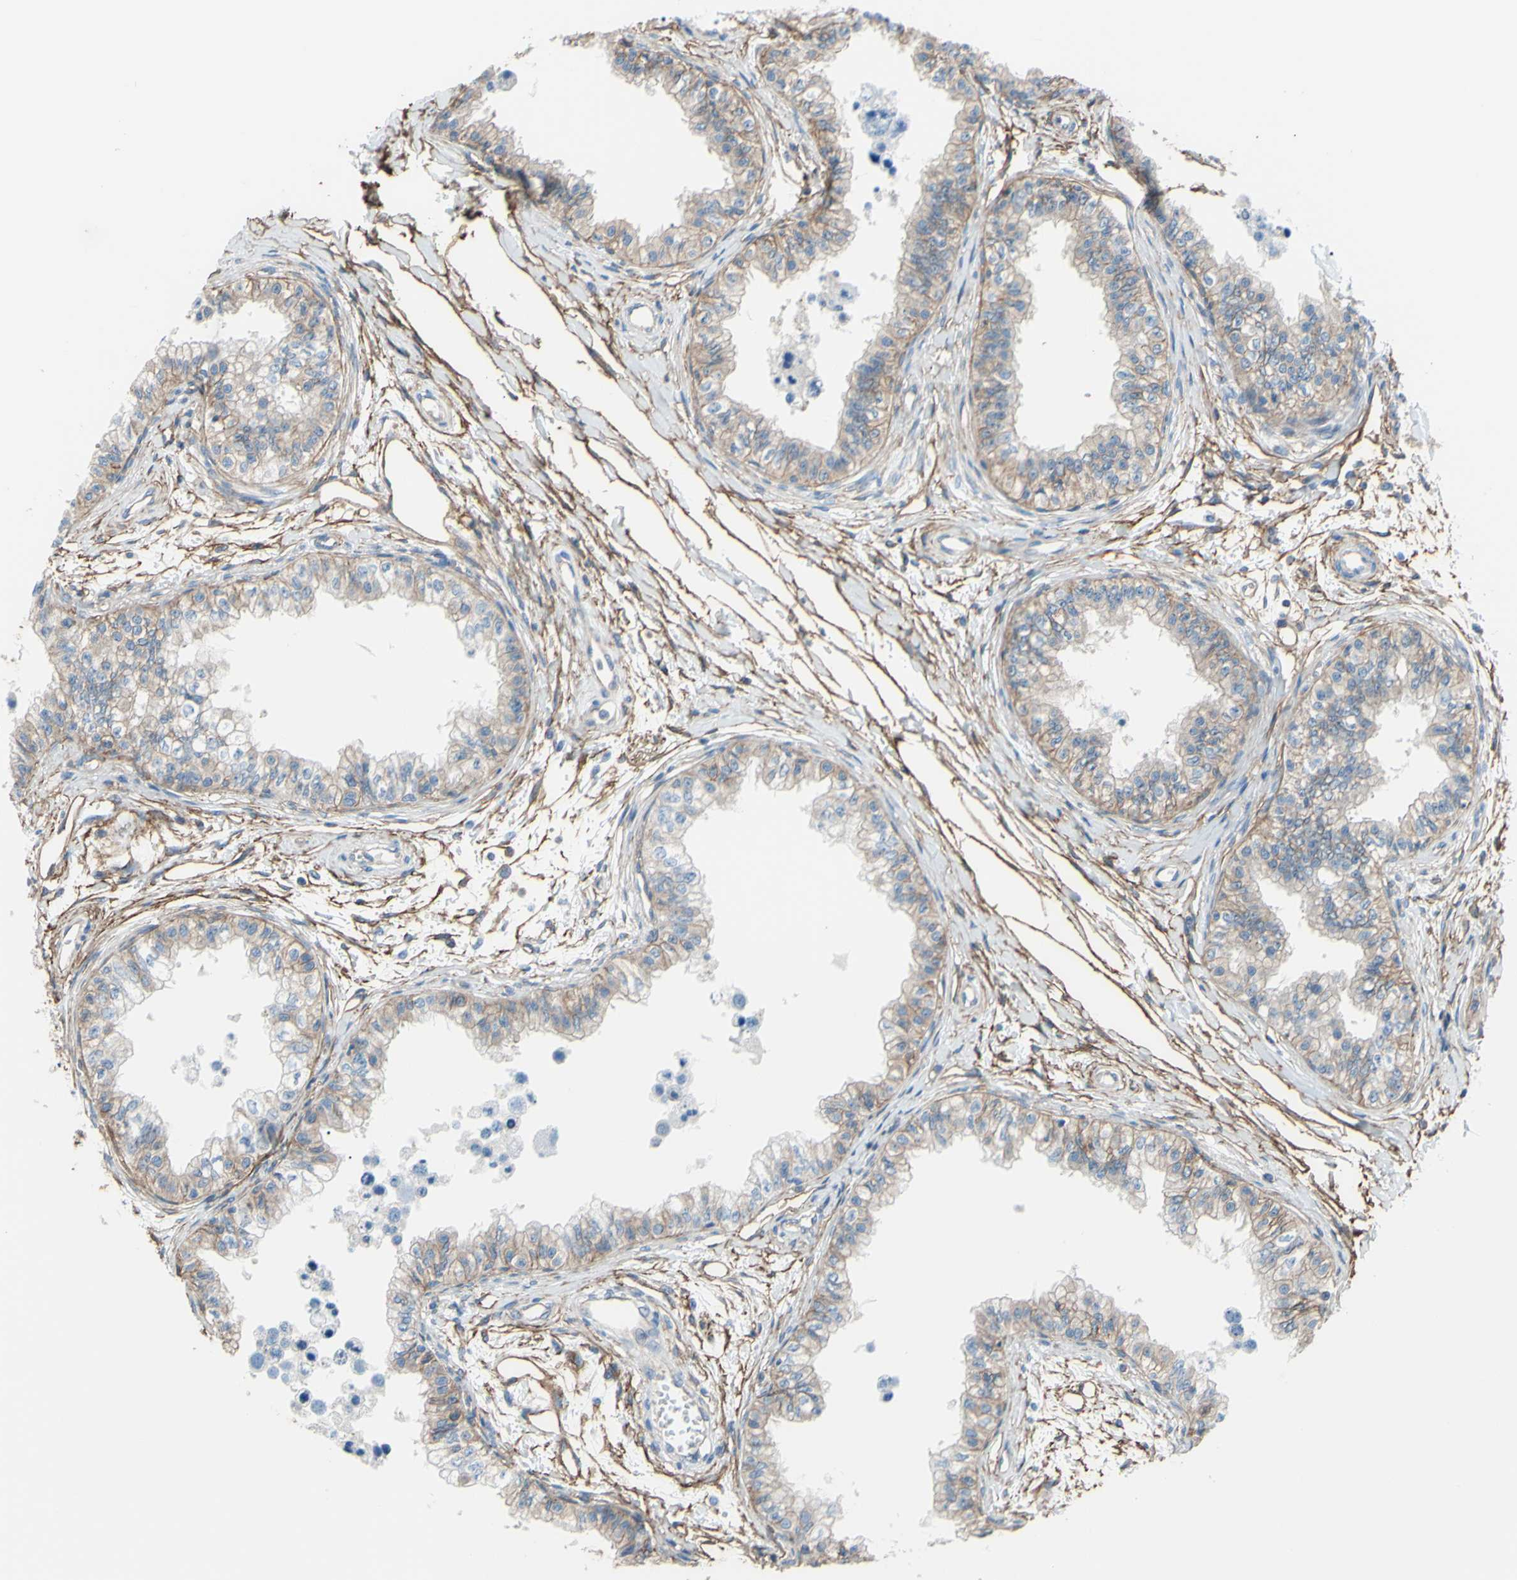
{"staining": {"intensity": "moderate", "quantity": ">75%", "location": "cytoplasmic/membranous"}, "tissue": "epididymis", "cell_type": "Glandular cells", "image_type": "normal", "snomed": [{"axis": "morphology", "description": "Normal tissue, NOS"}, {"axis": "morphology", "description": "Adenocarcinoma, metastatic, NOS"}, {"axis": "topography", "description": "Testis"}, {"axis": "topography", "description": "Epididymis"}], "caption": "Protein expression by immunohistochemistry reveals moderate cytoplasmic/membranous positivity in approximately >75% of glandular cells in unremarkable epididymis. Nuclei are stained in blue.", "gene": "ADD1", "patient": {"sex": "male", "age": 26}}